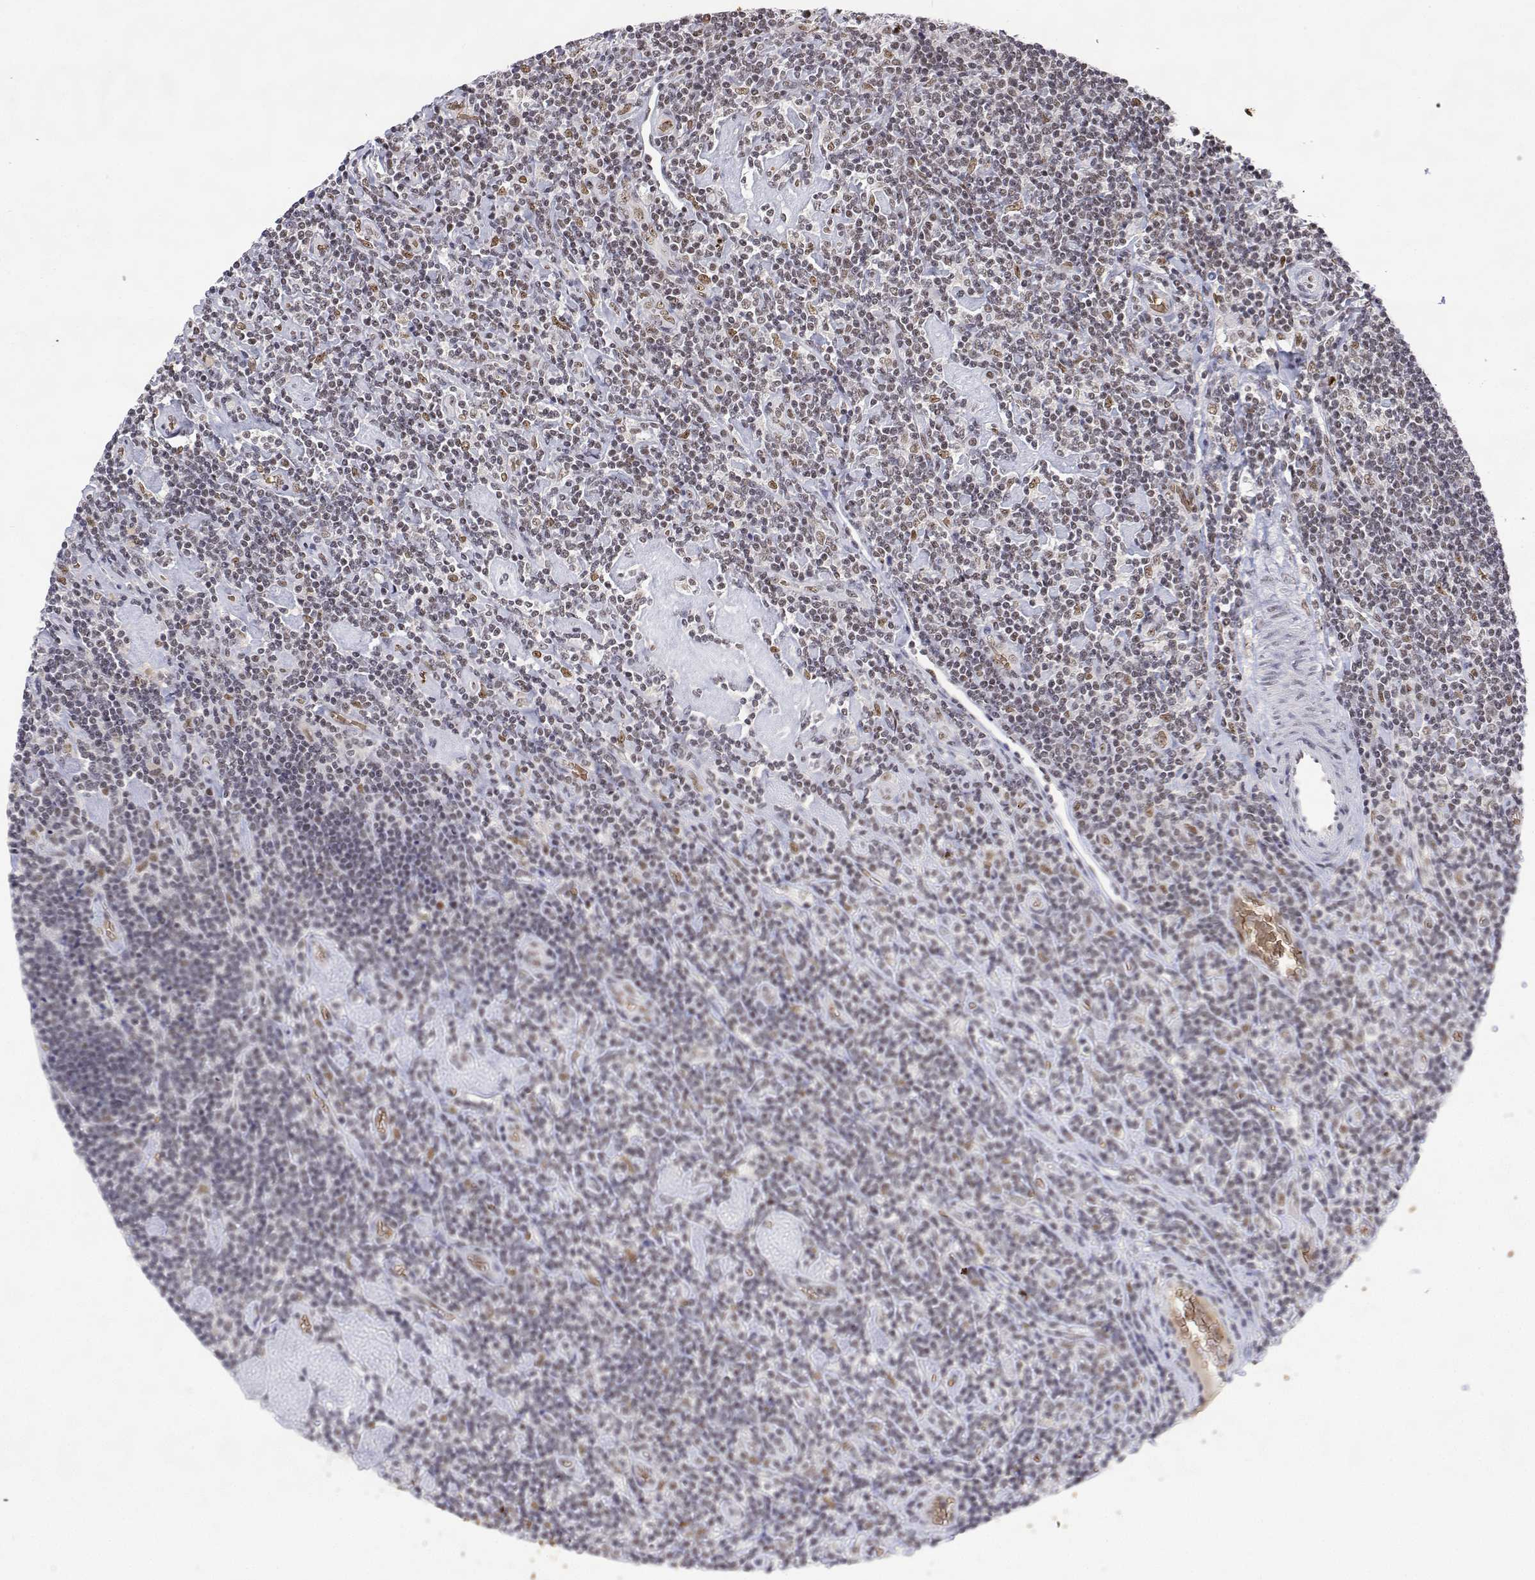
{"staining": {"intensity": "moderate", "quantity": ">75%", "location": "nuclear"}, "tissue": "lymphoma", "cell_type": "Tumor cells", "image_type": "cancer", "snomed": [{"axis": "morphology", "description": "Hodgkin's disease, NOS"}, {"axis": "topography", "description": "Lymph node"}], "caption": "Tumor cells display medium levels of moderate nuclear positivity in approximately >75% of cells in Hodgkin's disease. Using DAB (brown) and hematoxylin (blue) stains, captured at high magnification using brightfield microscopy.", "gene": "ADAR", "patient": {"sex": "male", "age": 40}}